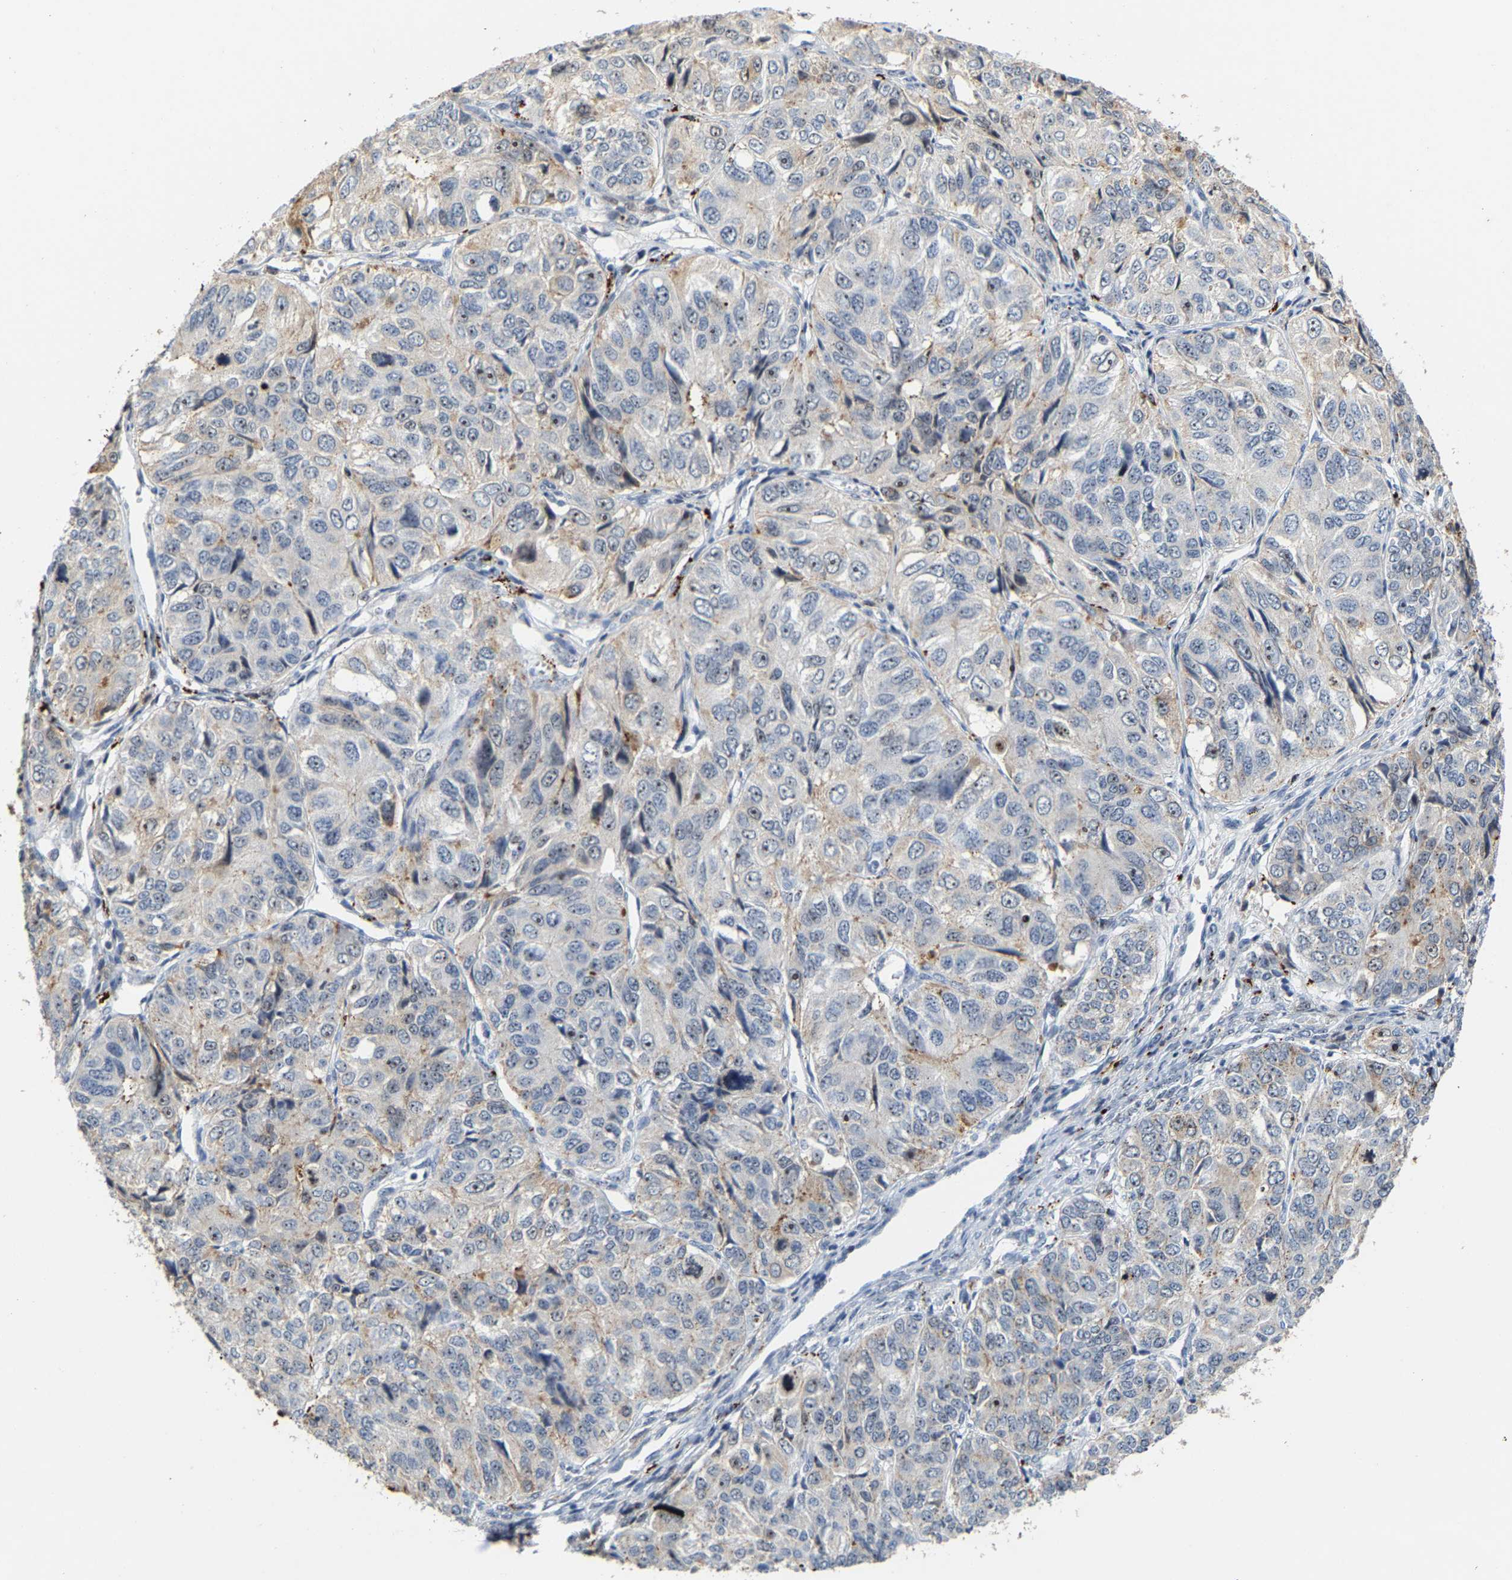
{"staining": {"intensity": "weak", "quantity": "25%-75%", "location": "cytoplasmic/membranous,nuclear"}, "tissue": "ovarian cancer", "cell_type": "Tumor cells", "image_type": "cancer", "snomed": [{"axis": "morphology", "description": "Carcinoma, endometroid"}, {"axis": "topography", "description": "Ovary"}], "caption": "The immunohistochemical stain shows weak cytoplasmic/membranous and nuclear expression in tumor cells of ovarian endometroid carcinoma tissue.", "gene": "NOP58", "patient": {"sex": "female", "age": 51}}